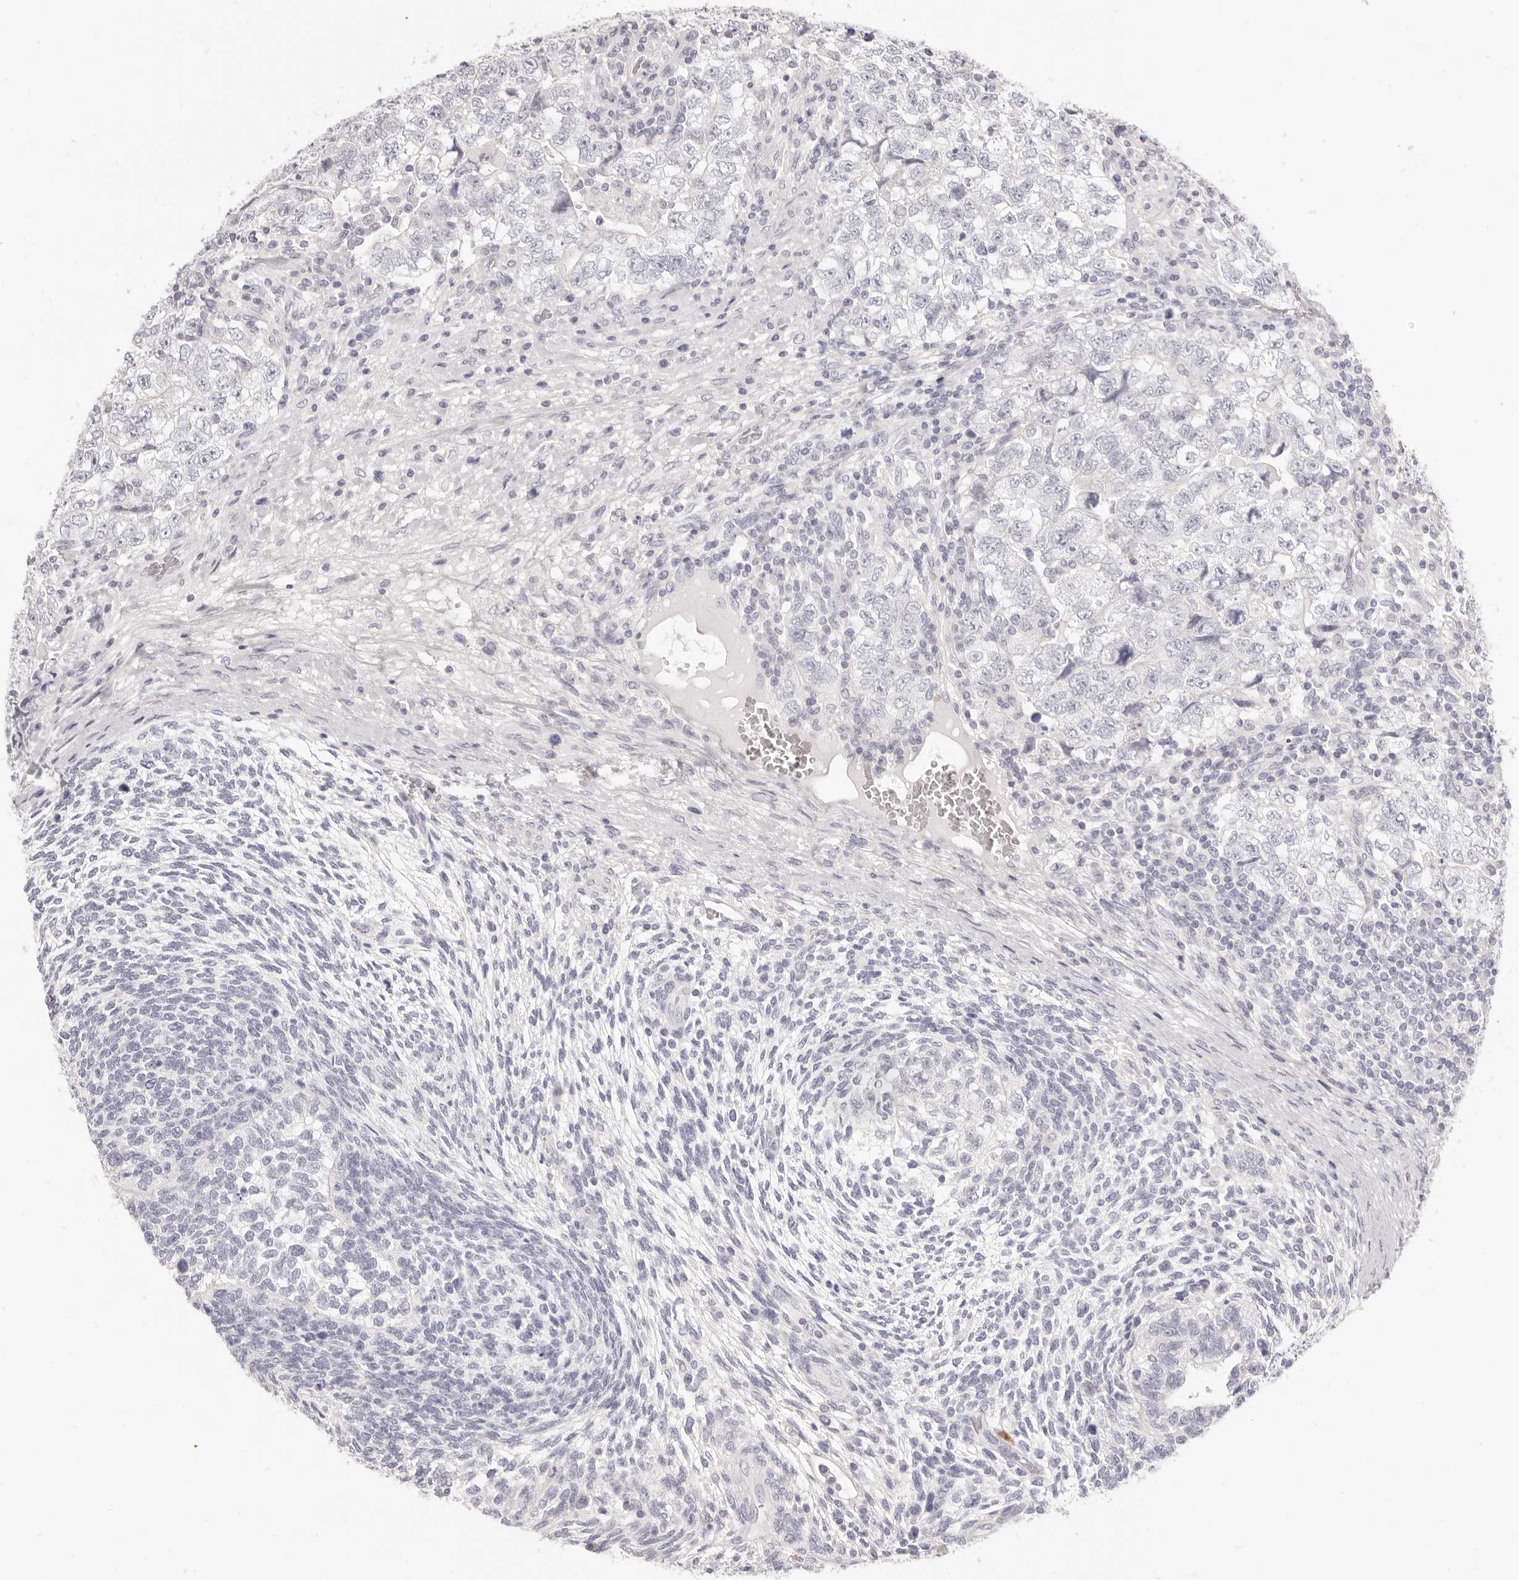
{"staining": {"intensity": "negative", "quantity": "none", "location": "none"}, "tissue": "testis cancer", "cell_type": "Tumor cells", "image_type": "cancer", "snomed": [{"axis": "morphology", "description": "Carcinoma, Embryonal, NOS"}, {"axis": "topography", "description": "Testis"}], "caption": "IHC of human testis cancer (embryonal carcinoma) demonstrates no expression in tumor cells.", "gene": "FABP1", "patient": {"sex": "male", "age": 37}}